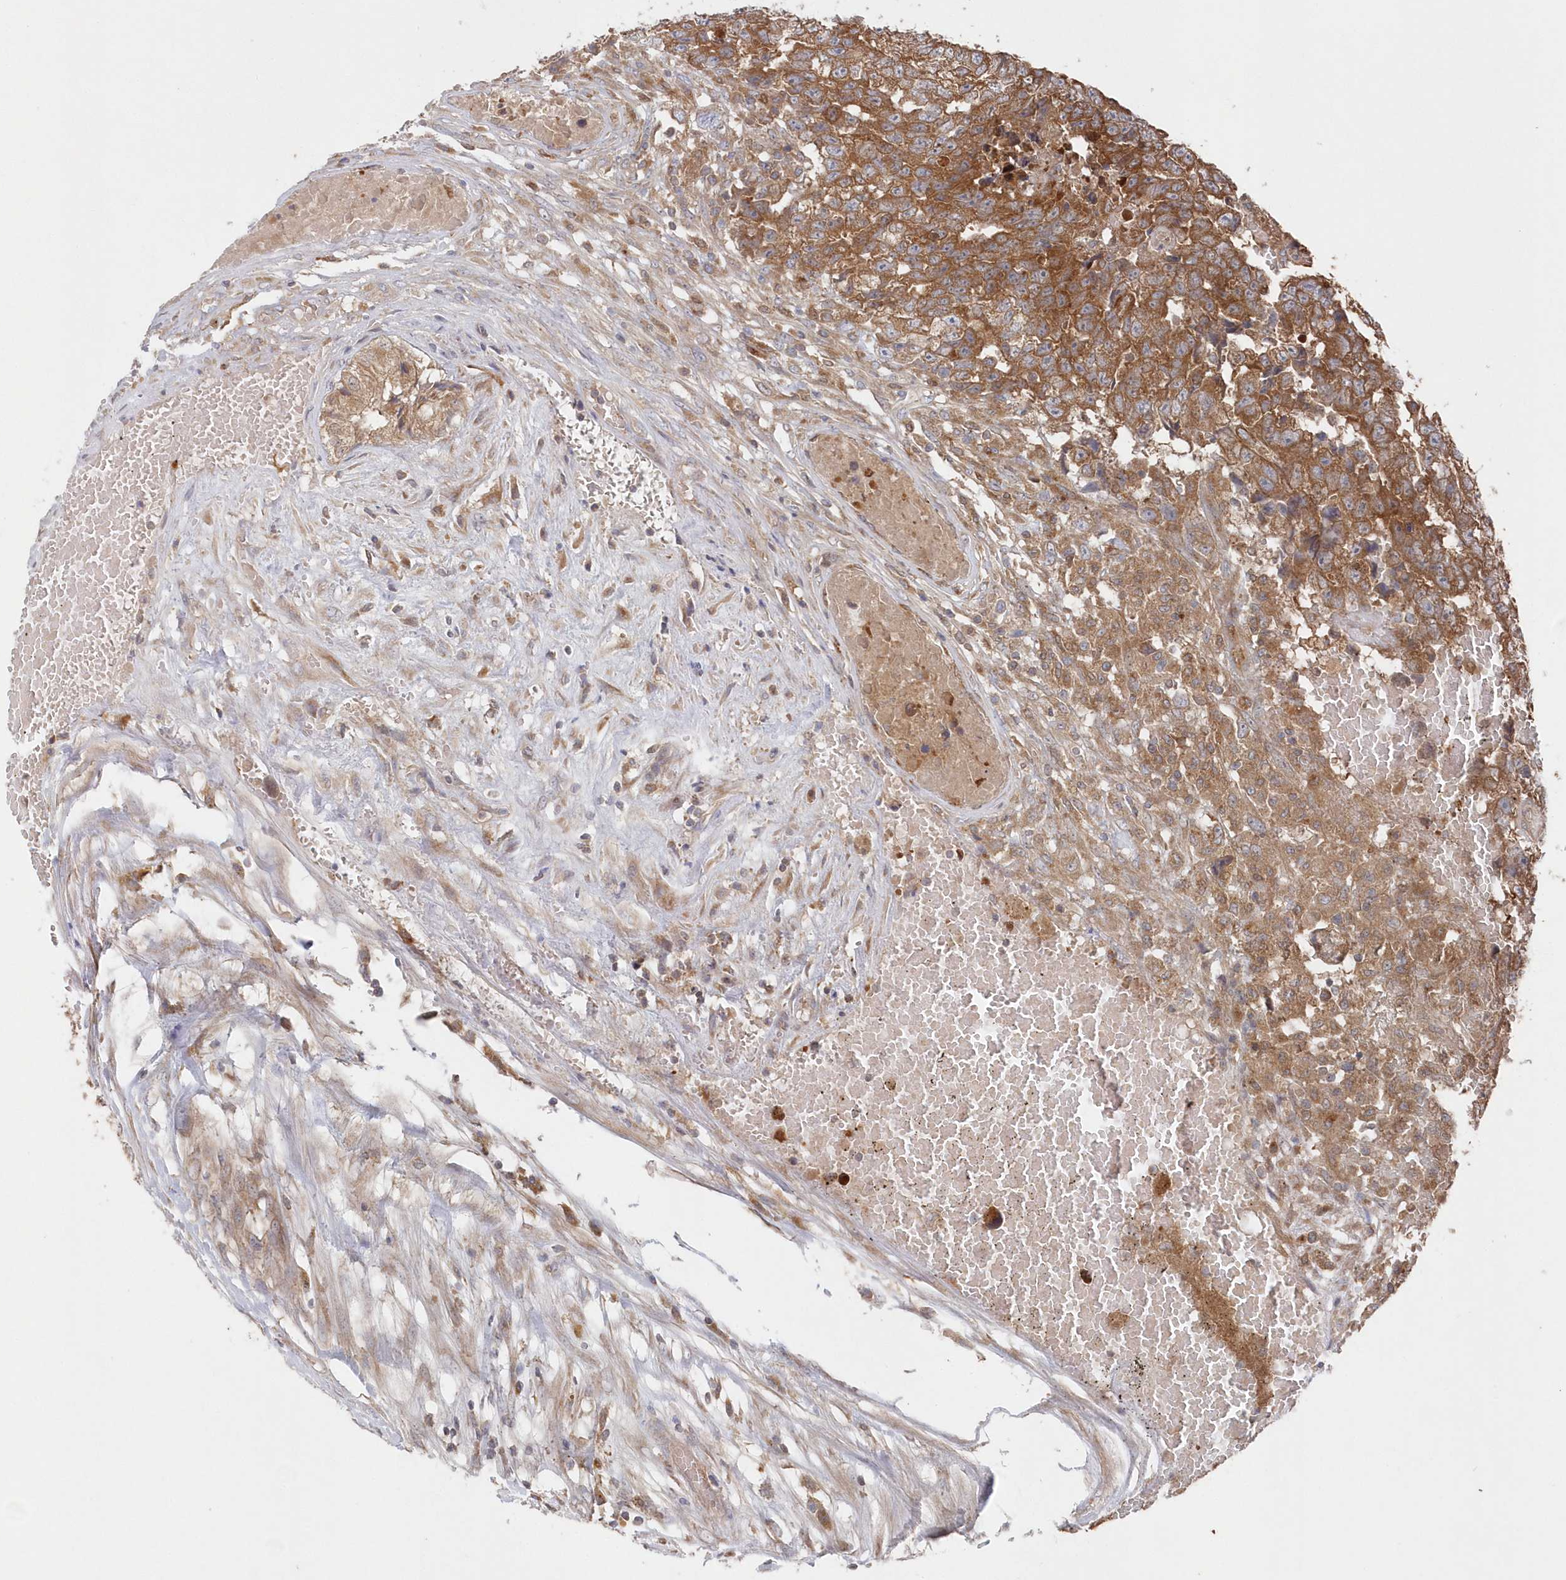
{"staining": {"intensity": "moderate", "quantity": ">75%", "location": "cytoplasmic/membranous"}, "tissue": "testis cancer", "cell_type": "Tumor cells", "image_type": "cancer", "snomed": [{"axis": "morphology", "description": "Carcinoma, Embryonal, NOS"}, {"axis": "topography", "description": "Testis"}], "caption": "An IHC histopathology image of tumor tissue is shown. Protein staining in brown labels moderate cytoplasmic/membranous positivity in testis cancer (embryonal carcinoma) within tumor cells.", "gene": "ASNSD1", "patient": {"sex": "male", "age": 25}}